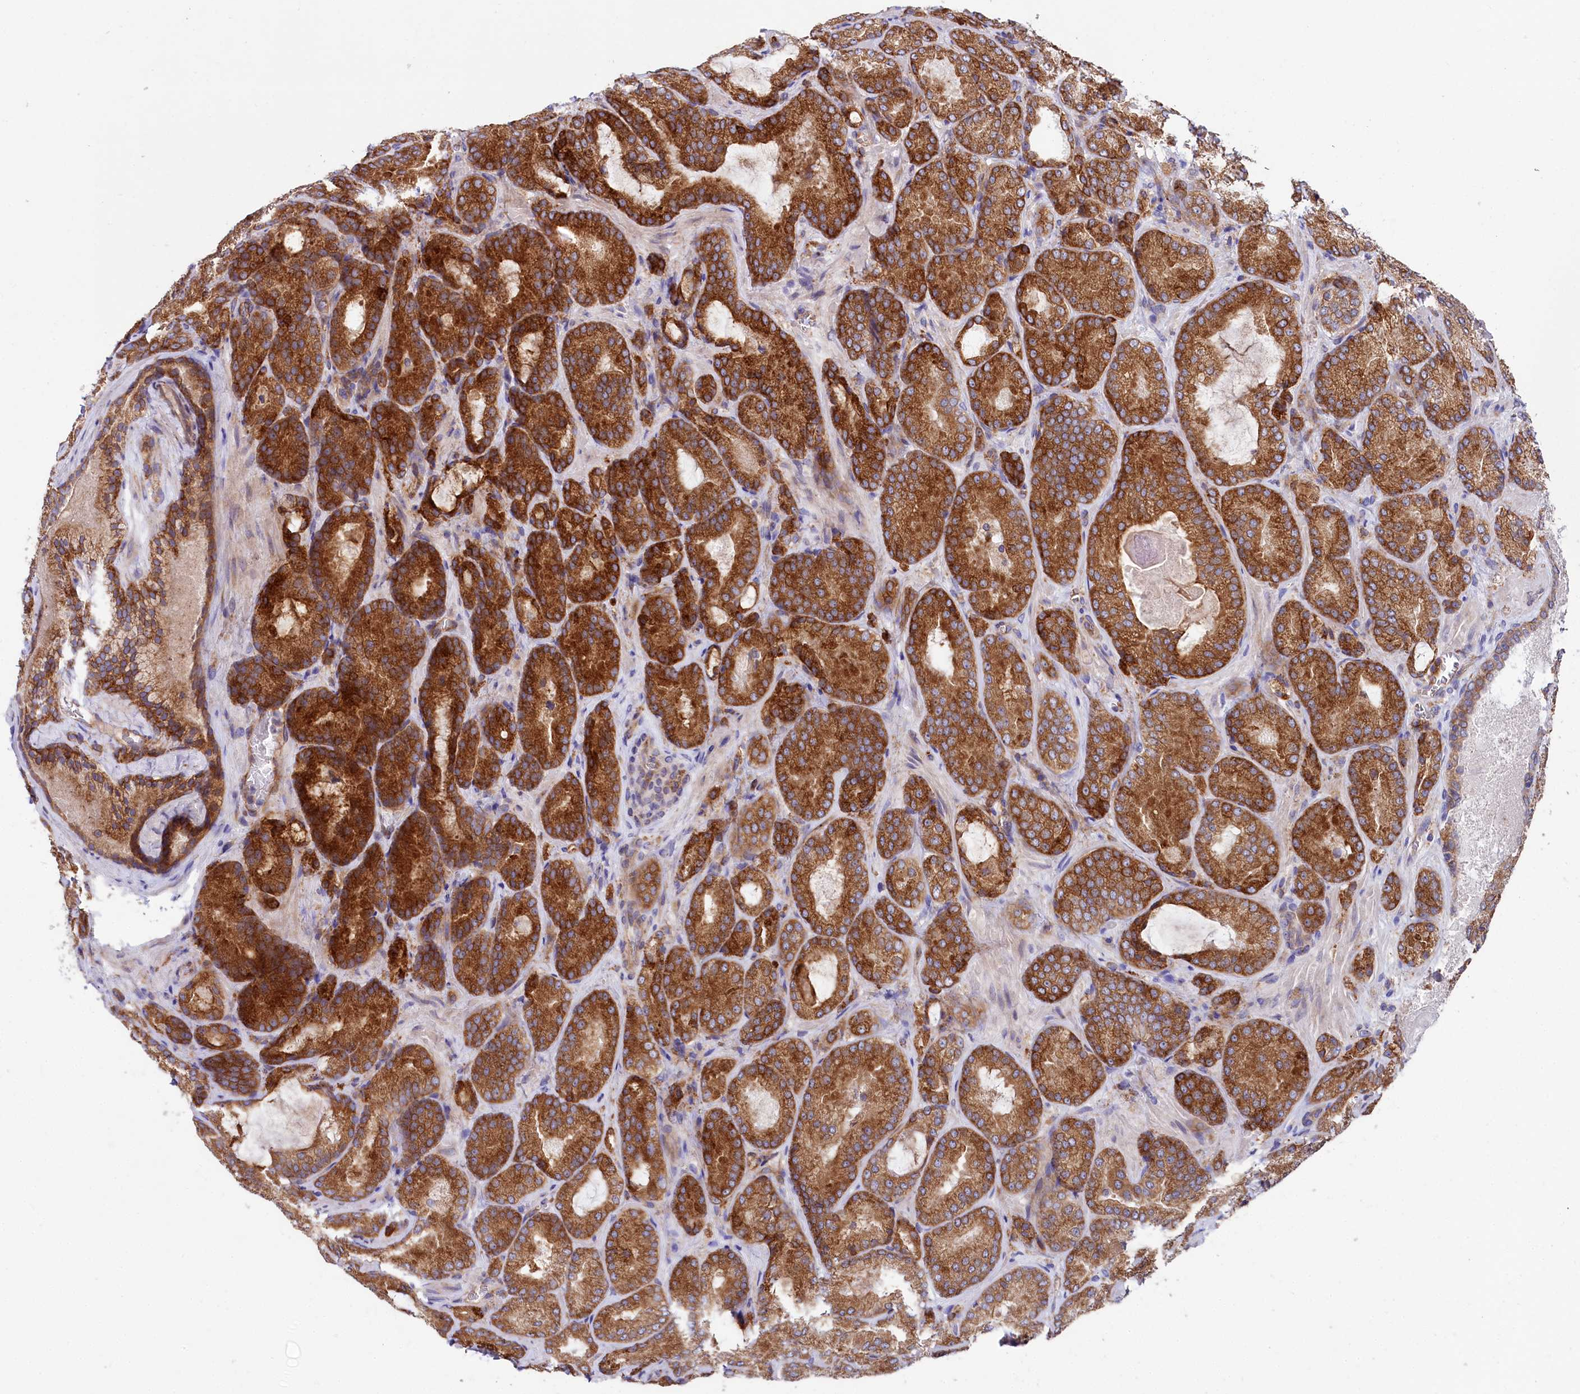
{"staining": {"intensity": "strong", "quantity": ">75%", "location": "cytoplasmic/membranous"}, "tissue": "prostate cancer", "cell_type": "Tumor cells", "image_type": "cancer", "snomed": [{"axis": "morphology", "description": "Adenocarcinoma, Low grade"}, {"axis": "topography", "description": "Prostate"}], "caption": "A micrograph of human prostate cancer (low-grade adenocarcinoma) stained for a protein exhibits strong cytoplasmic/membranous brown staining in tumor cells.", "gene": "CHID1", "patient": {"sex": "male", "age": 74}}